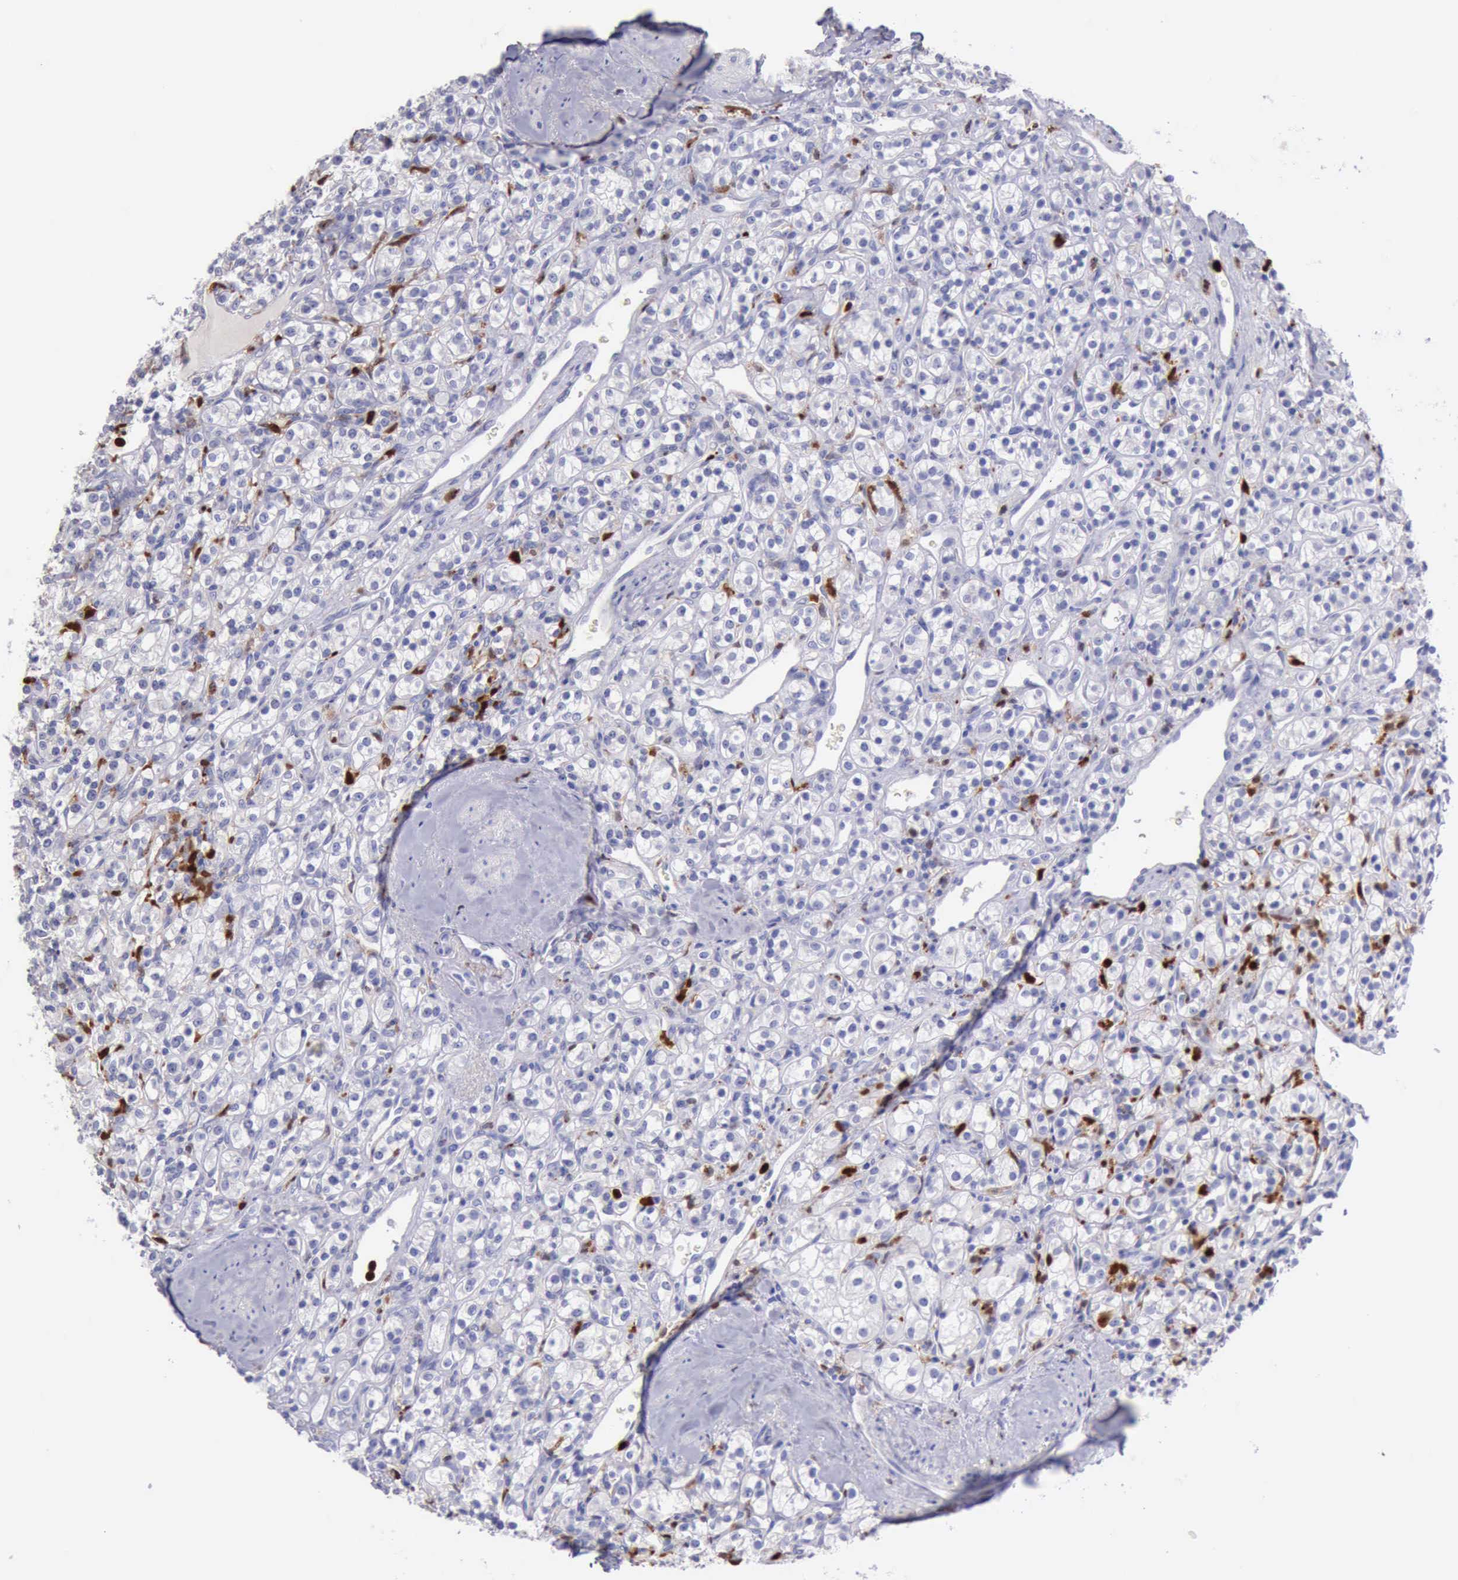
{"staining": {"intensity": "negative", "quantity": "none", "location": "none"}, "tissue": "renal cancer", "cell_type": "Tumor cells", "image_type": "cancer", "snomed": [{"axis": "morphology", "description": "Adenocarcinoma, NOS"}, {"axis": "topography", "description": "Kidney"}], "caption": "Immunohistochemical staining of renal cancer reveals no significant staining in tumor cells.", "gene": "CSTA", "patient": {"sex": "male", "age": 77}}